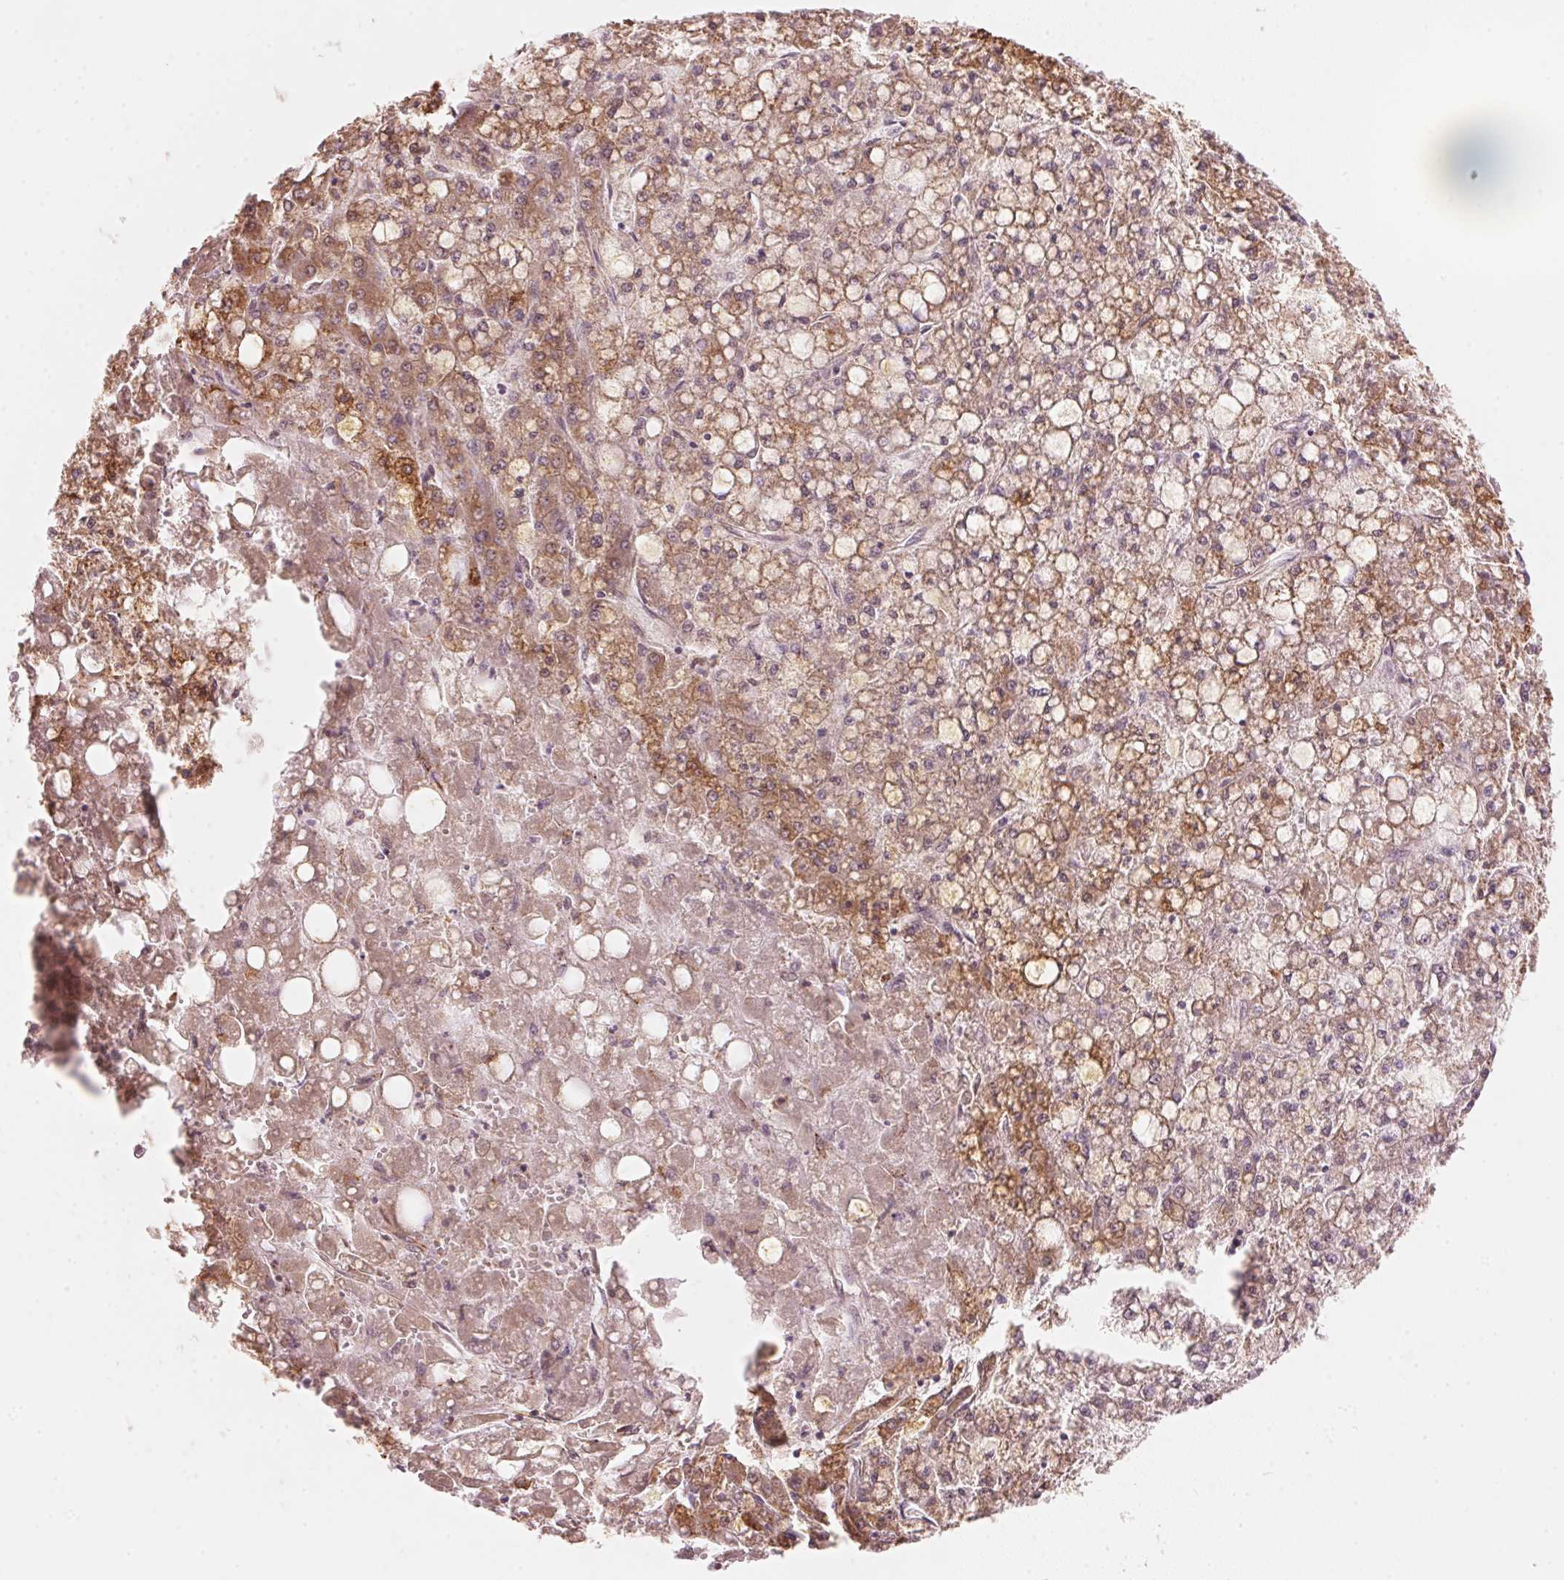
{"staining": {"intensity": "moderate", "quantity": "25%-75%", "location": "cytoplasmic/membranous"}, "tissue": "liver cancer", "cell_type": "Tumor cells", "image_type": "cancer", "snomed": [{"axis": "morphology", "description": "Carcinoma, Hepatocellular, NOS"}, {"axis": "topography", "description": "Liver"}], "caption": "The image shows a brown stain indicating the presence of a protein in the cytoplasmic/membranous of tumor cells in liver cancer.", "gene": "PRKN", "patient": {"sex": "male", "age": 67}}